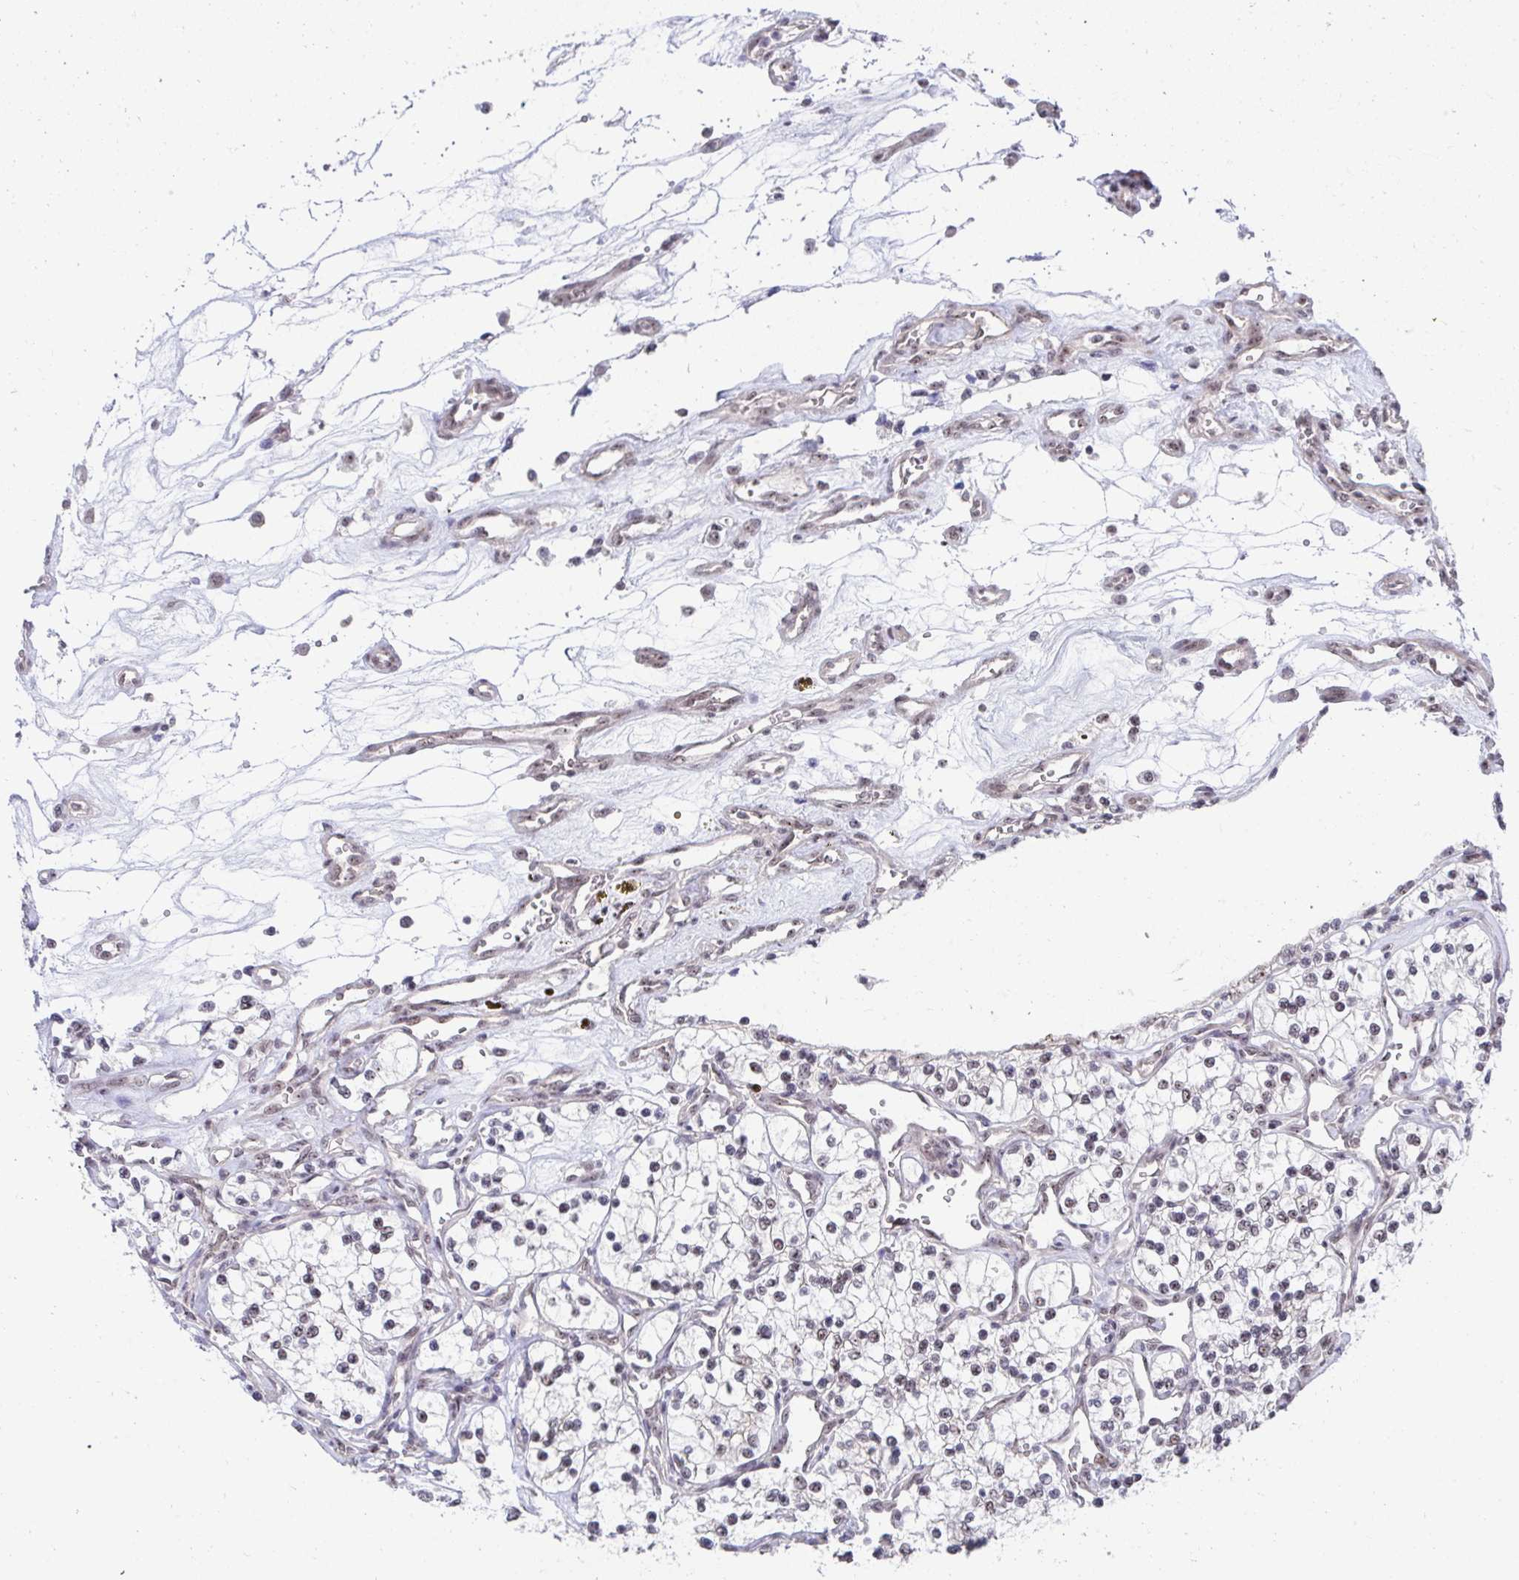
{"staining": {"intensity": "negative", "quantity": "none", "location": "none"}, "tissue": "renal cancer", "cell_type": "Tumor cells", "image_type": "cancer", "snomed": [{"axis": "morphology", "description": "Adenocarcinoma, NOS"}, {"axis": "topography", "description": "Kidney"}], "caption": "DAB immunohistochemical staining of renal cancer (adenocarcinoma) exhibits no significant expression in tumor cells.", "gene": "HIRA", "patient": {"sex": "female", "age": 69}}